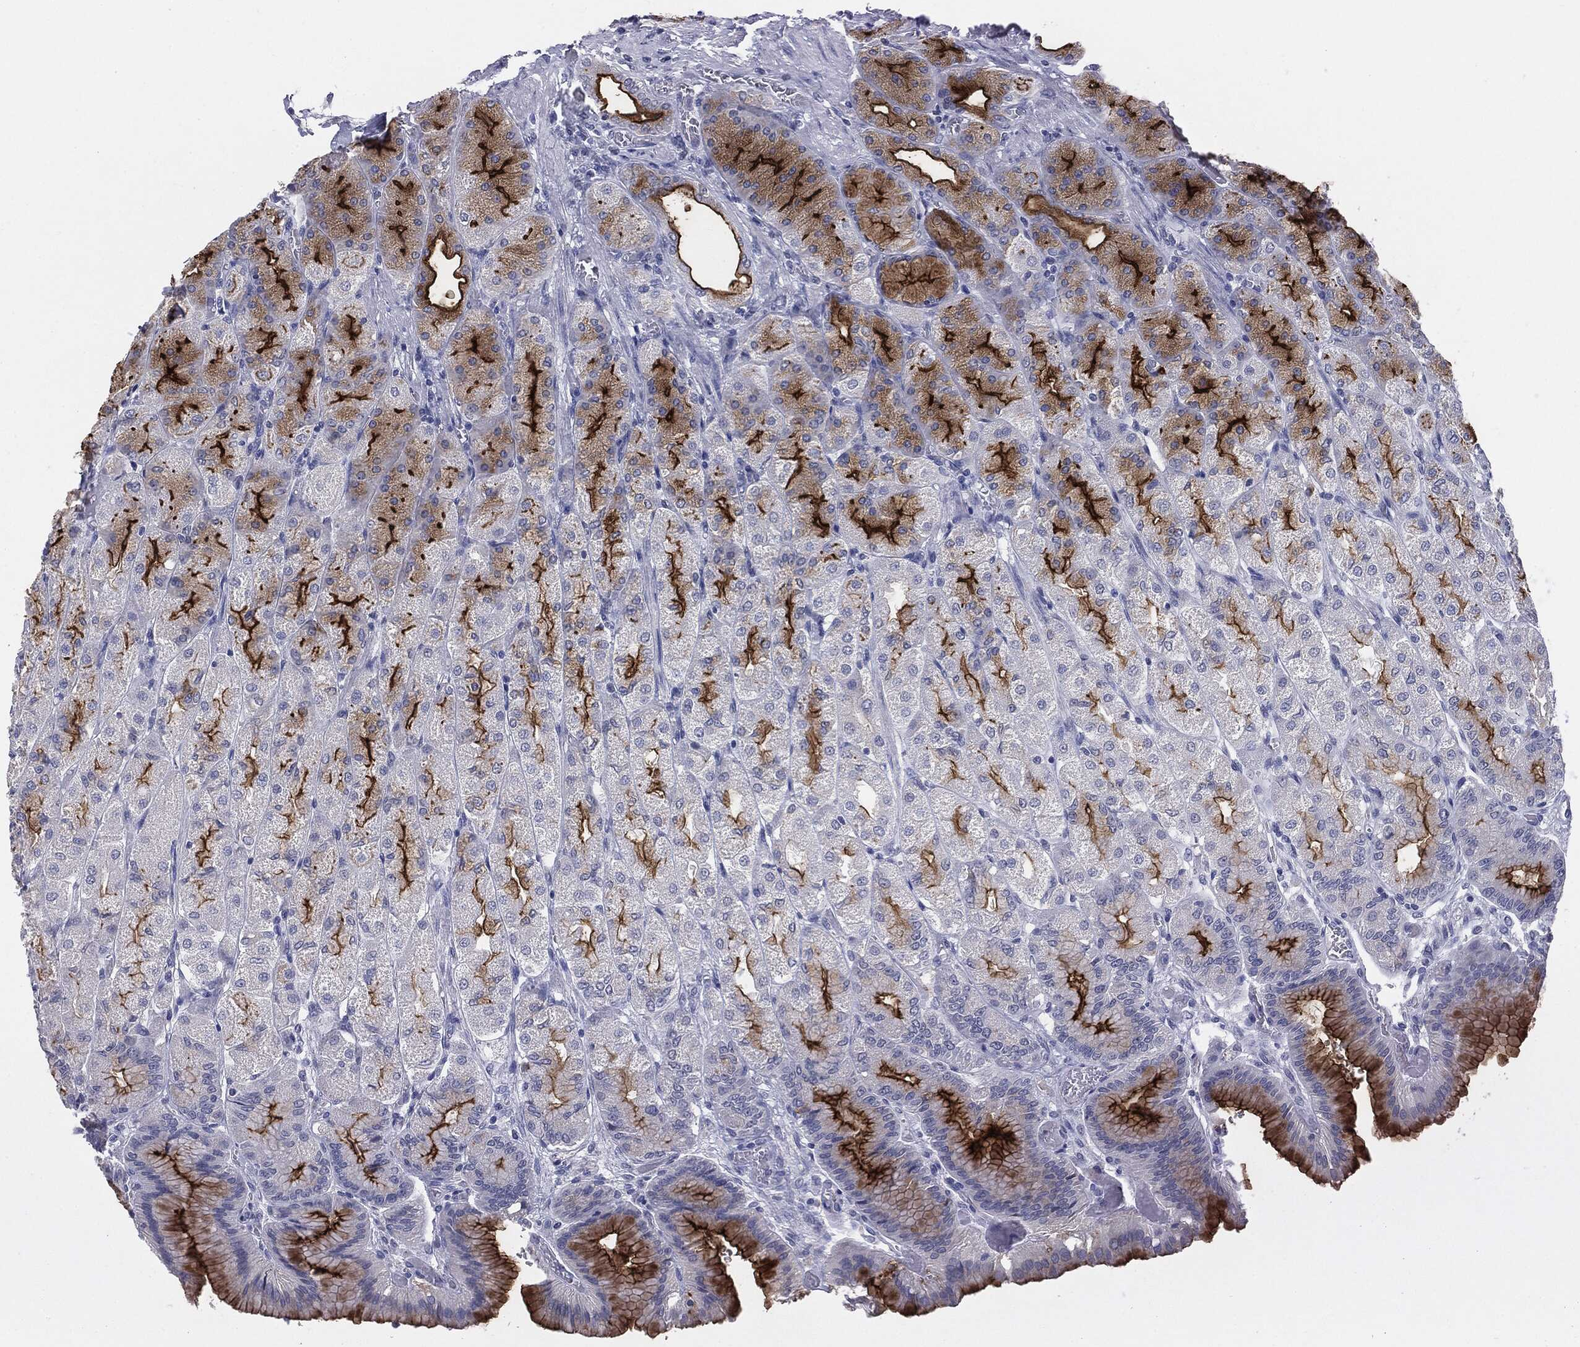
{"staining": {"intensity": "strong", "quantity": "25%-75%", "location": "cytoplasmic/membranous"}, "tissue": "stomach", "cell_type": "Glandular cells", "image_type": "normal", "snomed": [{"axis": "morphology", "description": "Normal tissue, NOS"}, {"axis": "morphology", "description": "Adenocarcinoma, NOS"}, {"axis": "morphology", "description": "Adenocarcinoma, High grade"}, {"axis": "topography", "description": "Stomach, upper"}, {"axis": "topography", "description": "Stomach"}], "caption": "There is high levels of strong cytoplasmic/membranous expression in glandular cells of normal stomach, as demonstrated by immunohistochemical staining (brown color).", "gene": "MUC1", "patient": {"sex": "female", "age": 65}}